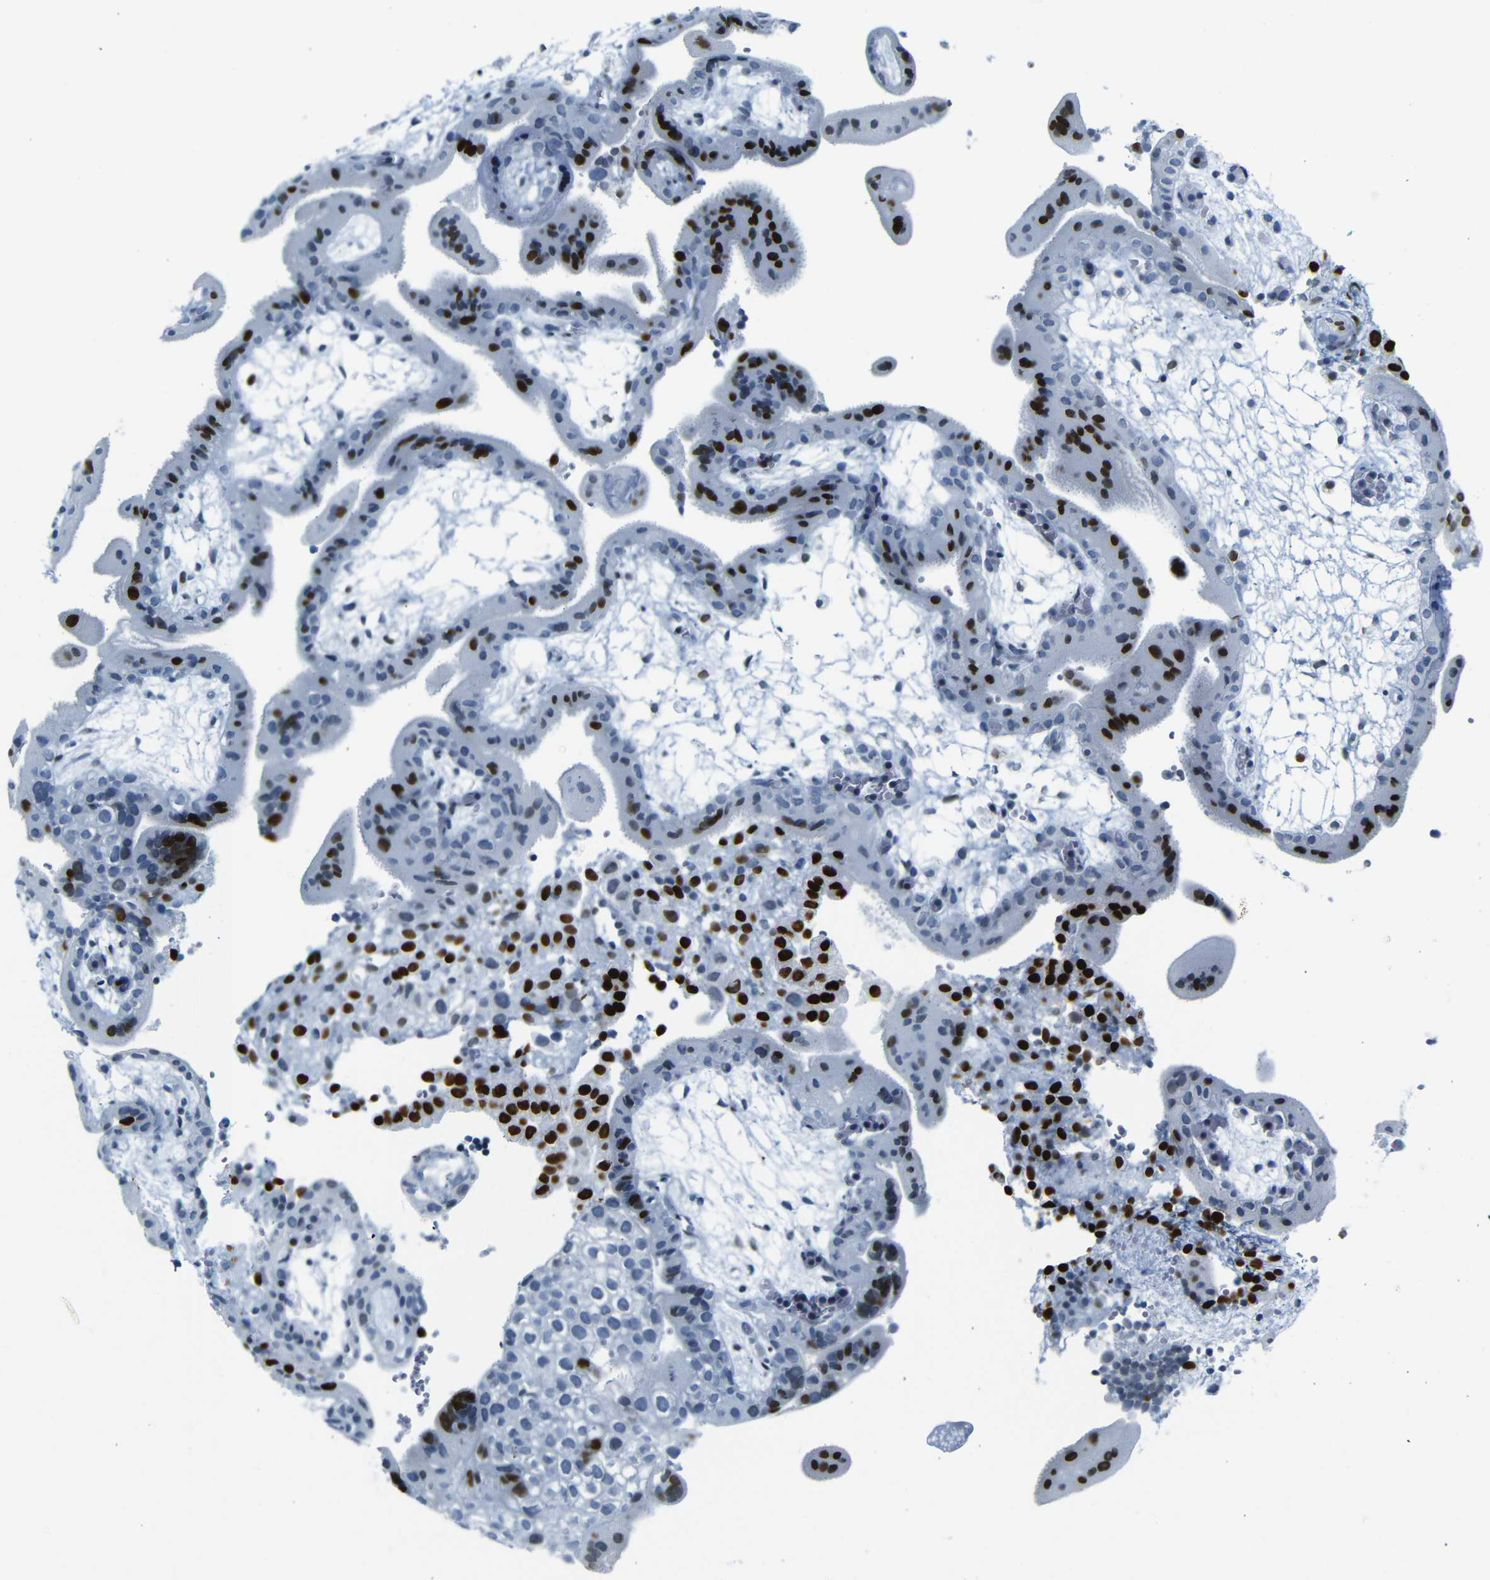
{"staining": {"intensity": "strong", "quantity": ">75%", "location": "nuclear"}, "tissue": "placenta", "cell_type": "Decidual cells", "image_type": "normal", "snomed": [{"axis": "morphology", "description": "Normal tissue, NOS"}, {"axis": "topography", "description": "Placenta"}], "caption": "Placenta stained with DAB (3,3'-diaminobenzidine) immunohistochemistry (IHC) reveals high levels of strong nuclear positivity in about >75% of decidual cells.", "gene": "NPIPB15", "patient": {"sex": "female", "age": 18}}